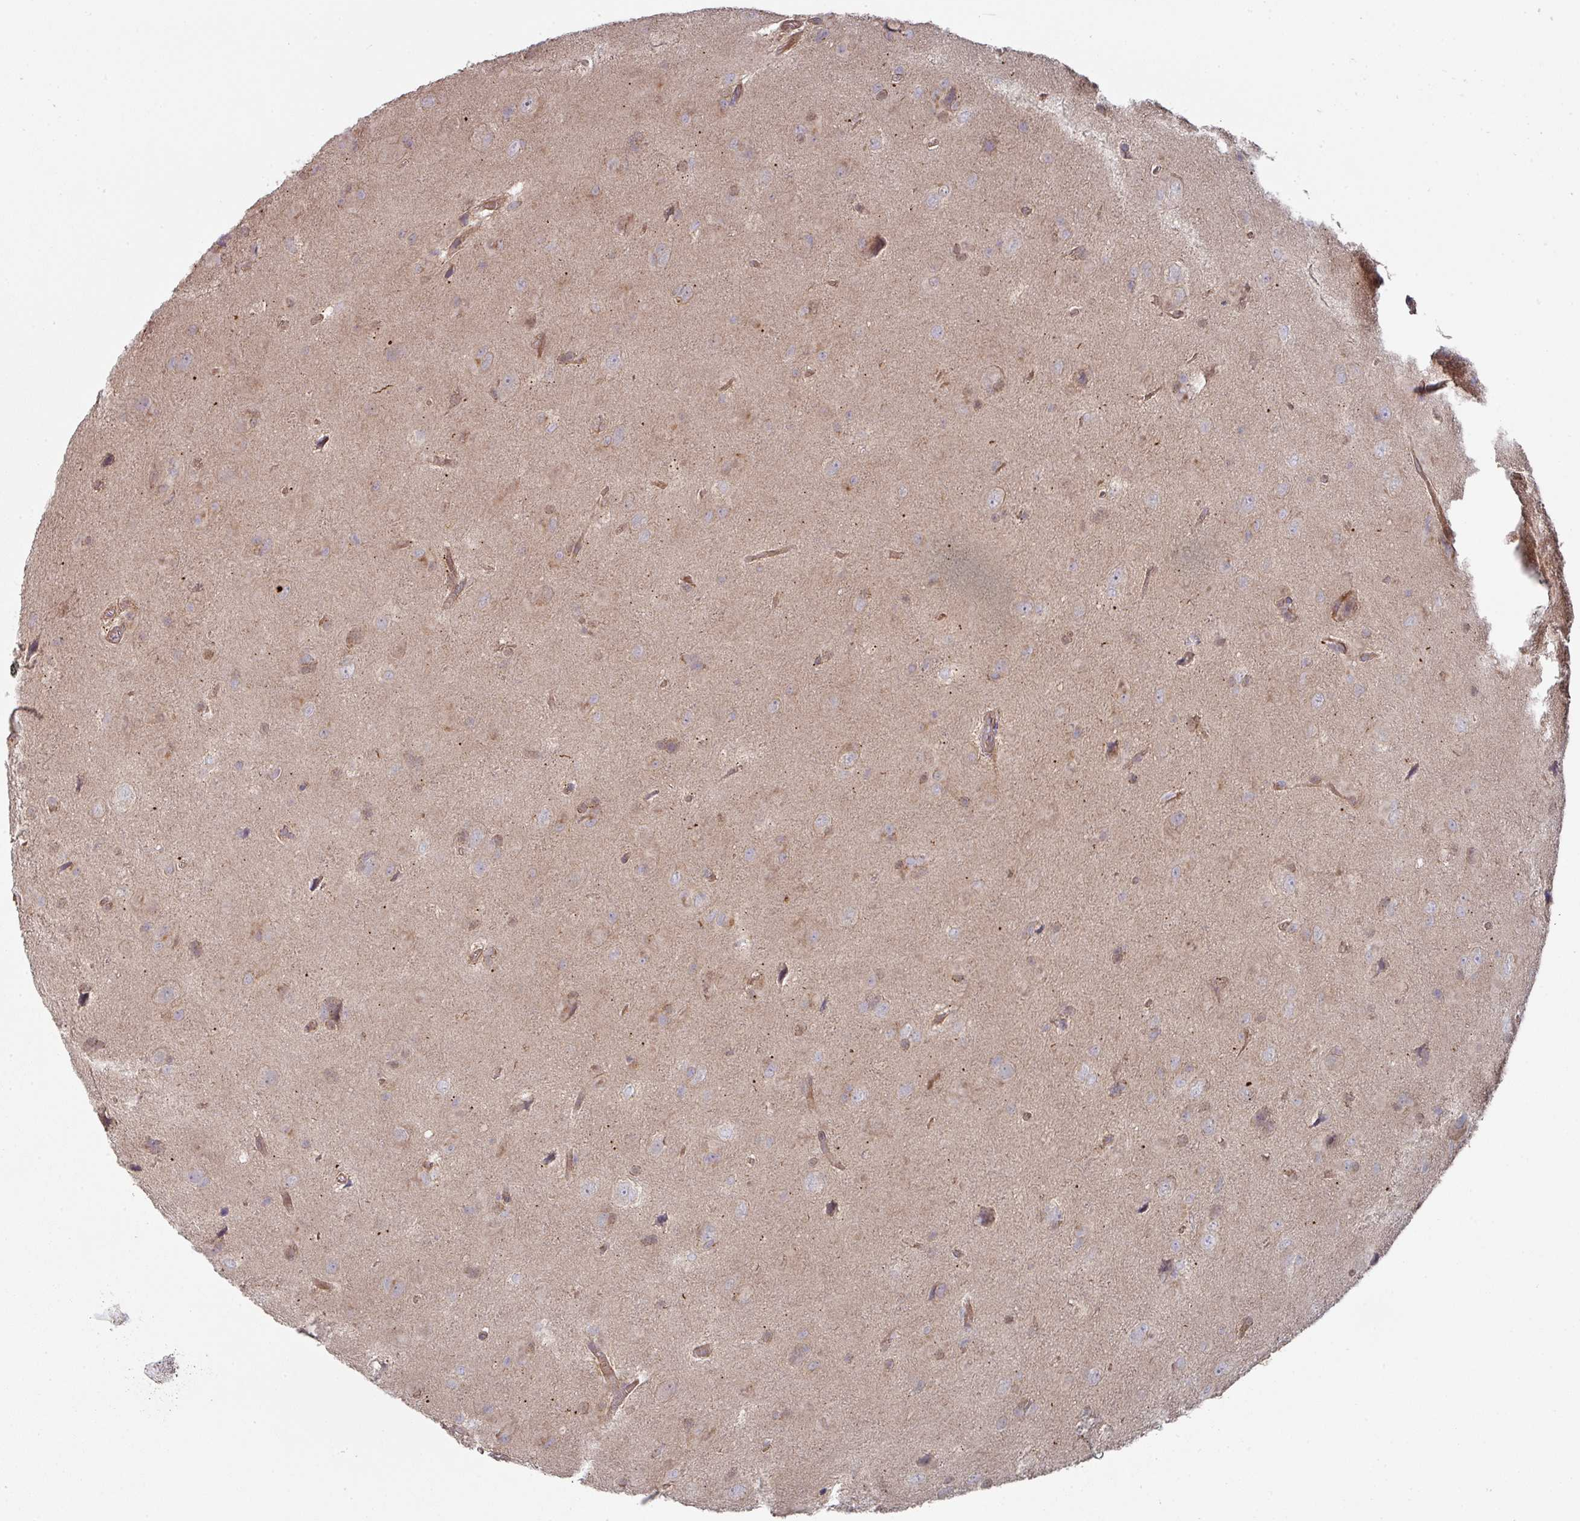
{"staining": {"intensity": "moderate", "quantity": "<25%", "location": "cytoplasmic/membranous"}, "tissue": "glioma", "cell_type": "Tumor cells", "image_type": "cancer", "snomed": [{"axis": "morphology", "description": "Glioma, malignant, Low grade"}, {"axis": "topography", "description": "Brain"}], "caption": "IHC micrograph of human malignant low-grade glioma stained for a protein (brown), which exhibits low levels of moderate cytoplasmic/membranous expression in approximately <25% of tumor cells.", "gene": "DCAF12L2", "patient": {"sex": "male", "age": 58}}